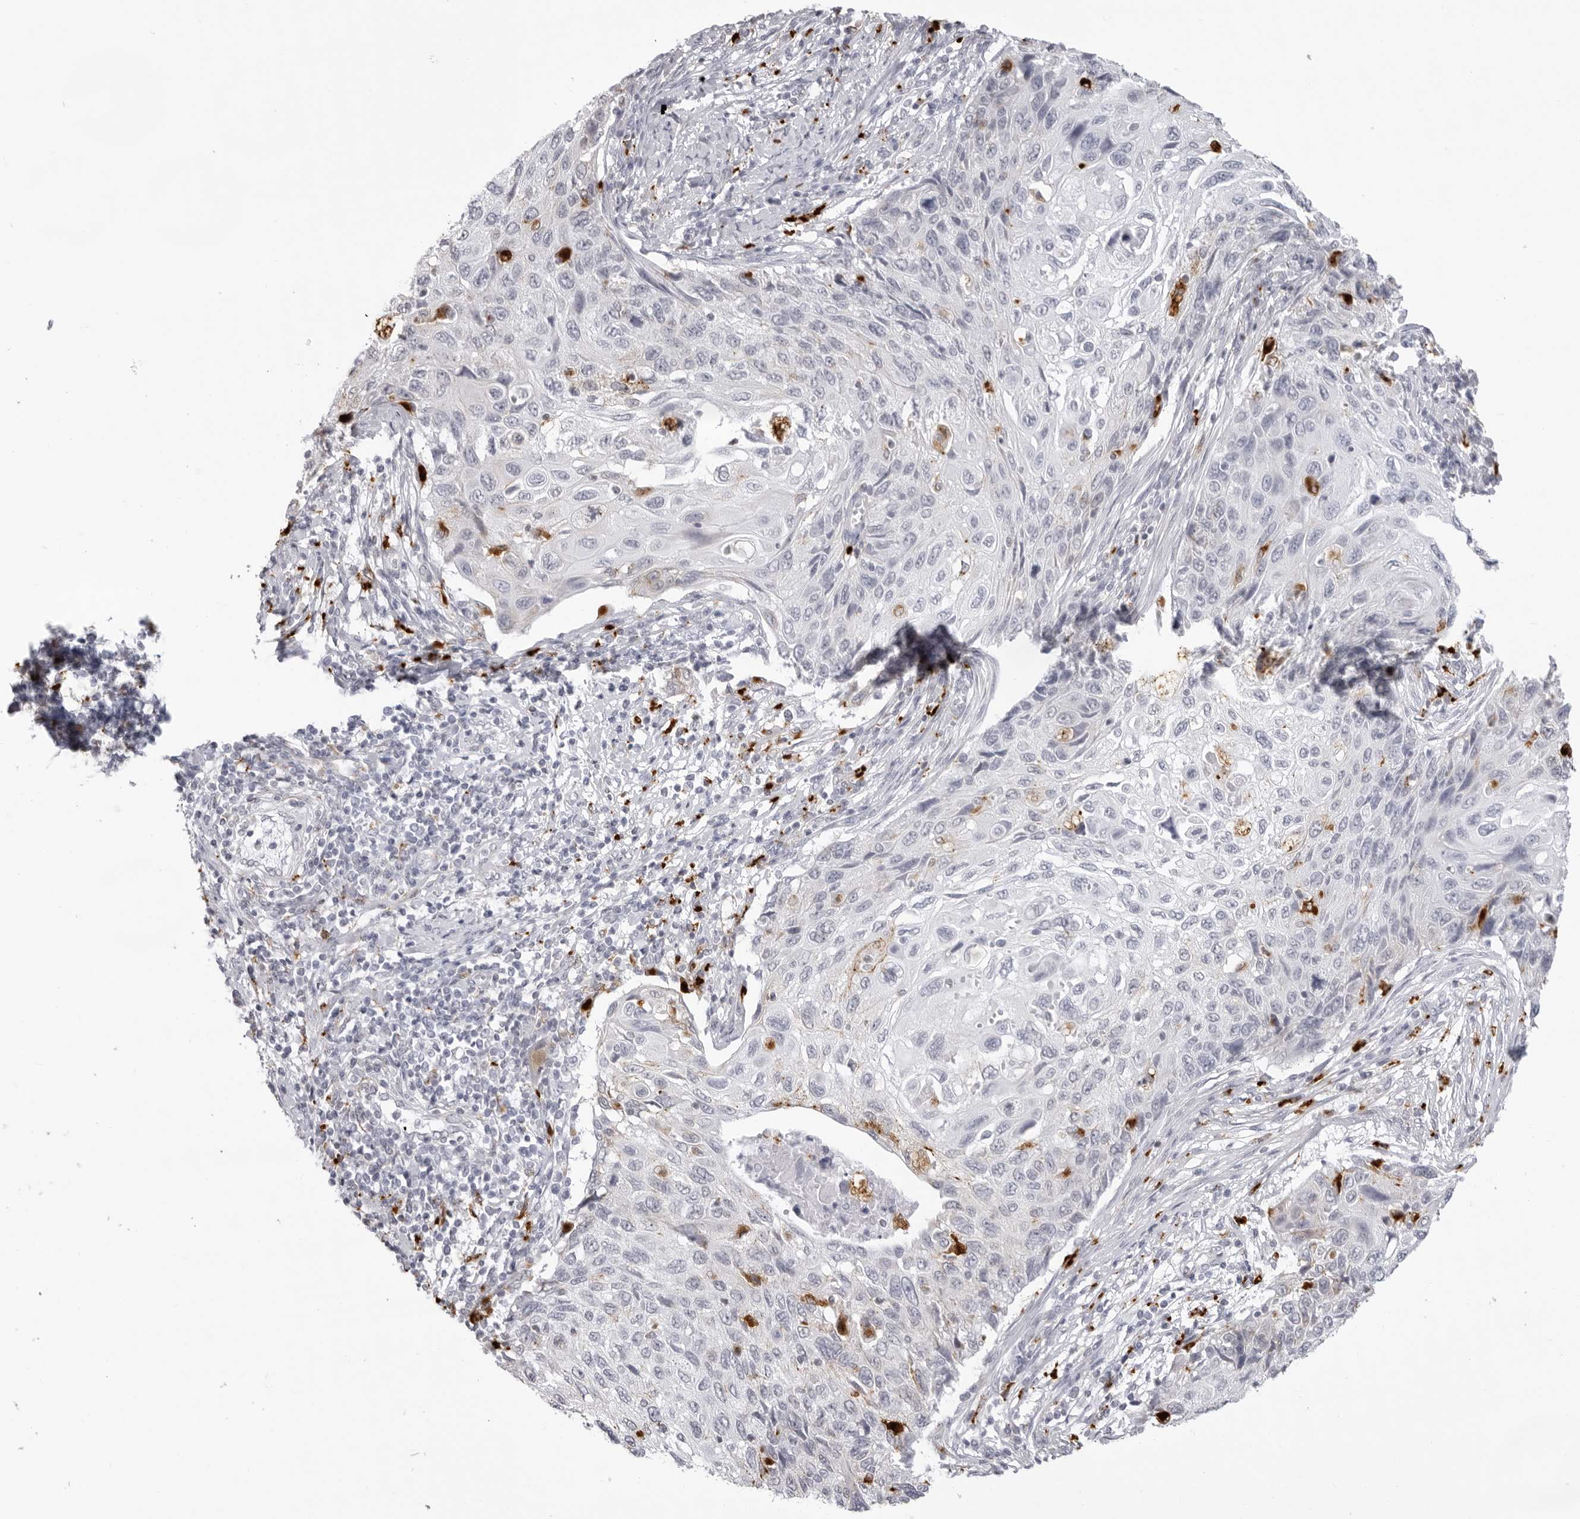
{"staining": {"intensity": "negative", "quantity": "none", "location": "none"}, "tissue": "cervical cancer", "cell_type": "Tumor cells", "image_type": "cancer", "snomed": [{"axis": "morphology", "description": "Squamous cell carcinoma, NOS"}, {"axis": "topography", "description": "Cervix"}], "caption": "High power microscopy photomicrograph of an immunohistochemistry histopathology image of cervical cancer (squamous cell carcinoma), revealing no significant staining in tumor cells.", "gene": "IL25", "patient": {"sex": "female", "age": 70}}